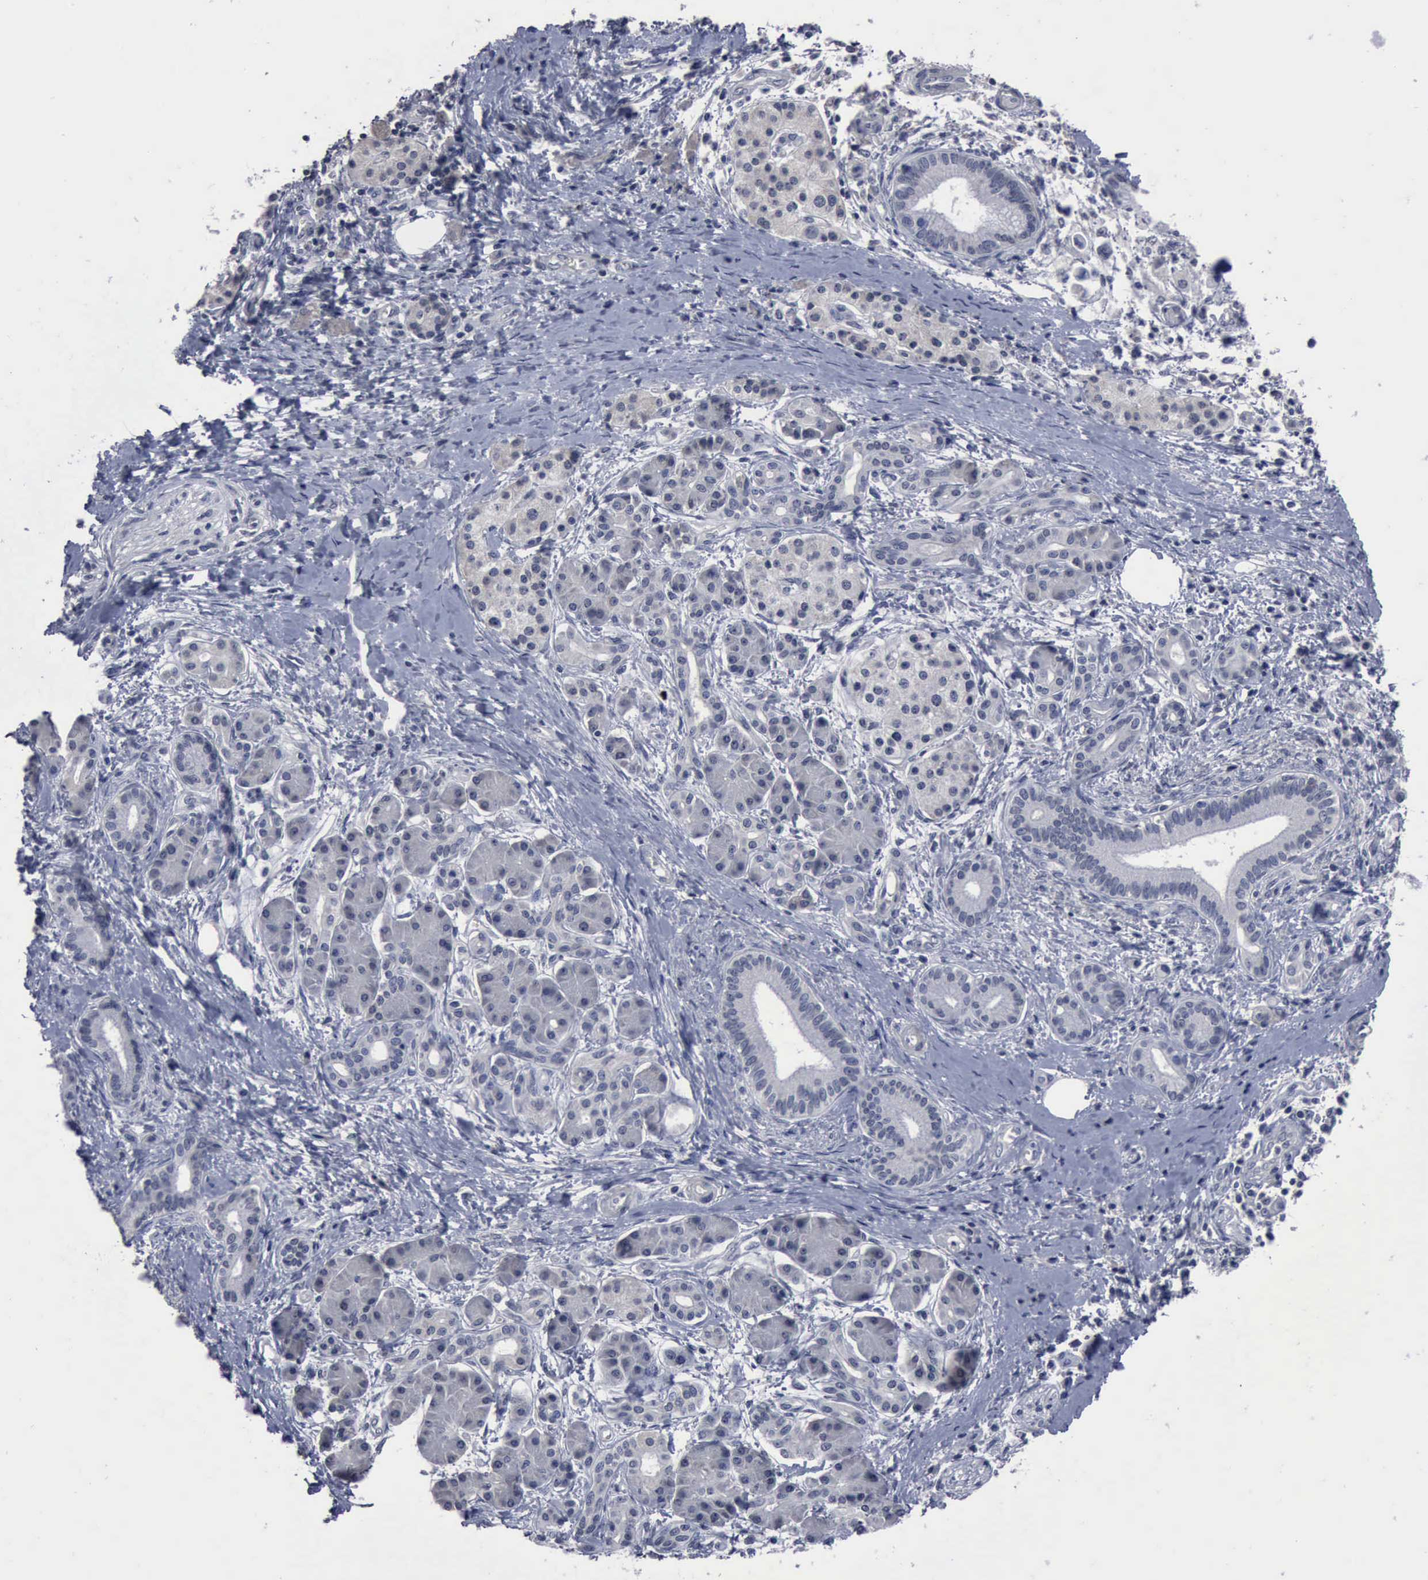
{"staining": {"intensity": "negative", "quantity": "none", "location": "none"}, "tissue": "pancreatic cancer", "cell_type": "Tumor cells", "image_type": "cancer", "snomed": [{"axis": "morphology", "description": "Adenocarcinoma, NOS"}, {"axis": "topography", "description": "Pancreas"}], "caption": "Immunohistochemical staining of pancreatic cancer shows no significant expression in tumor cells.", "gene": "MYO18B", "patient": {"sex": "female", "age": 66}}